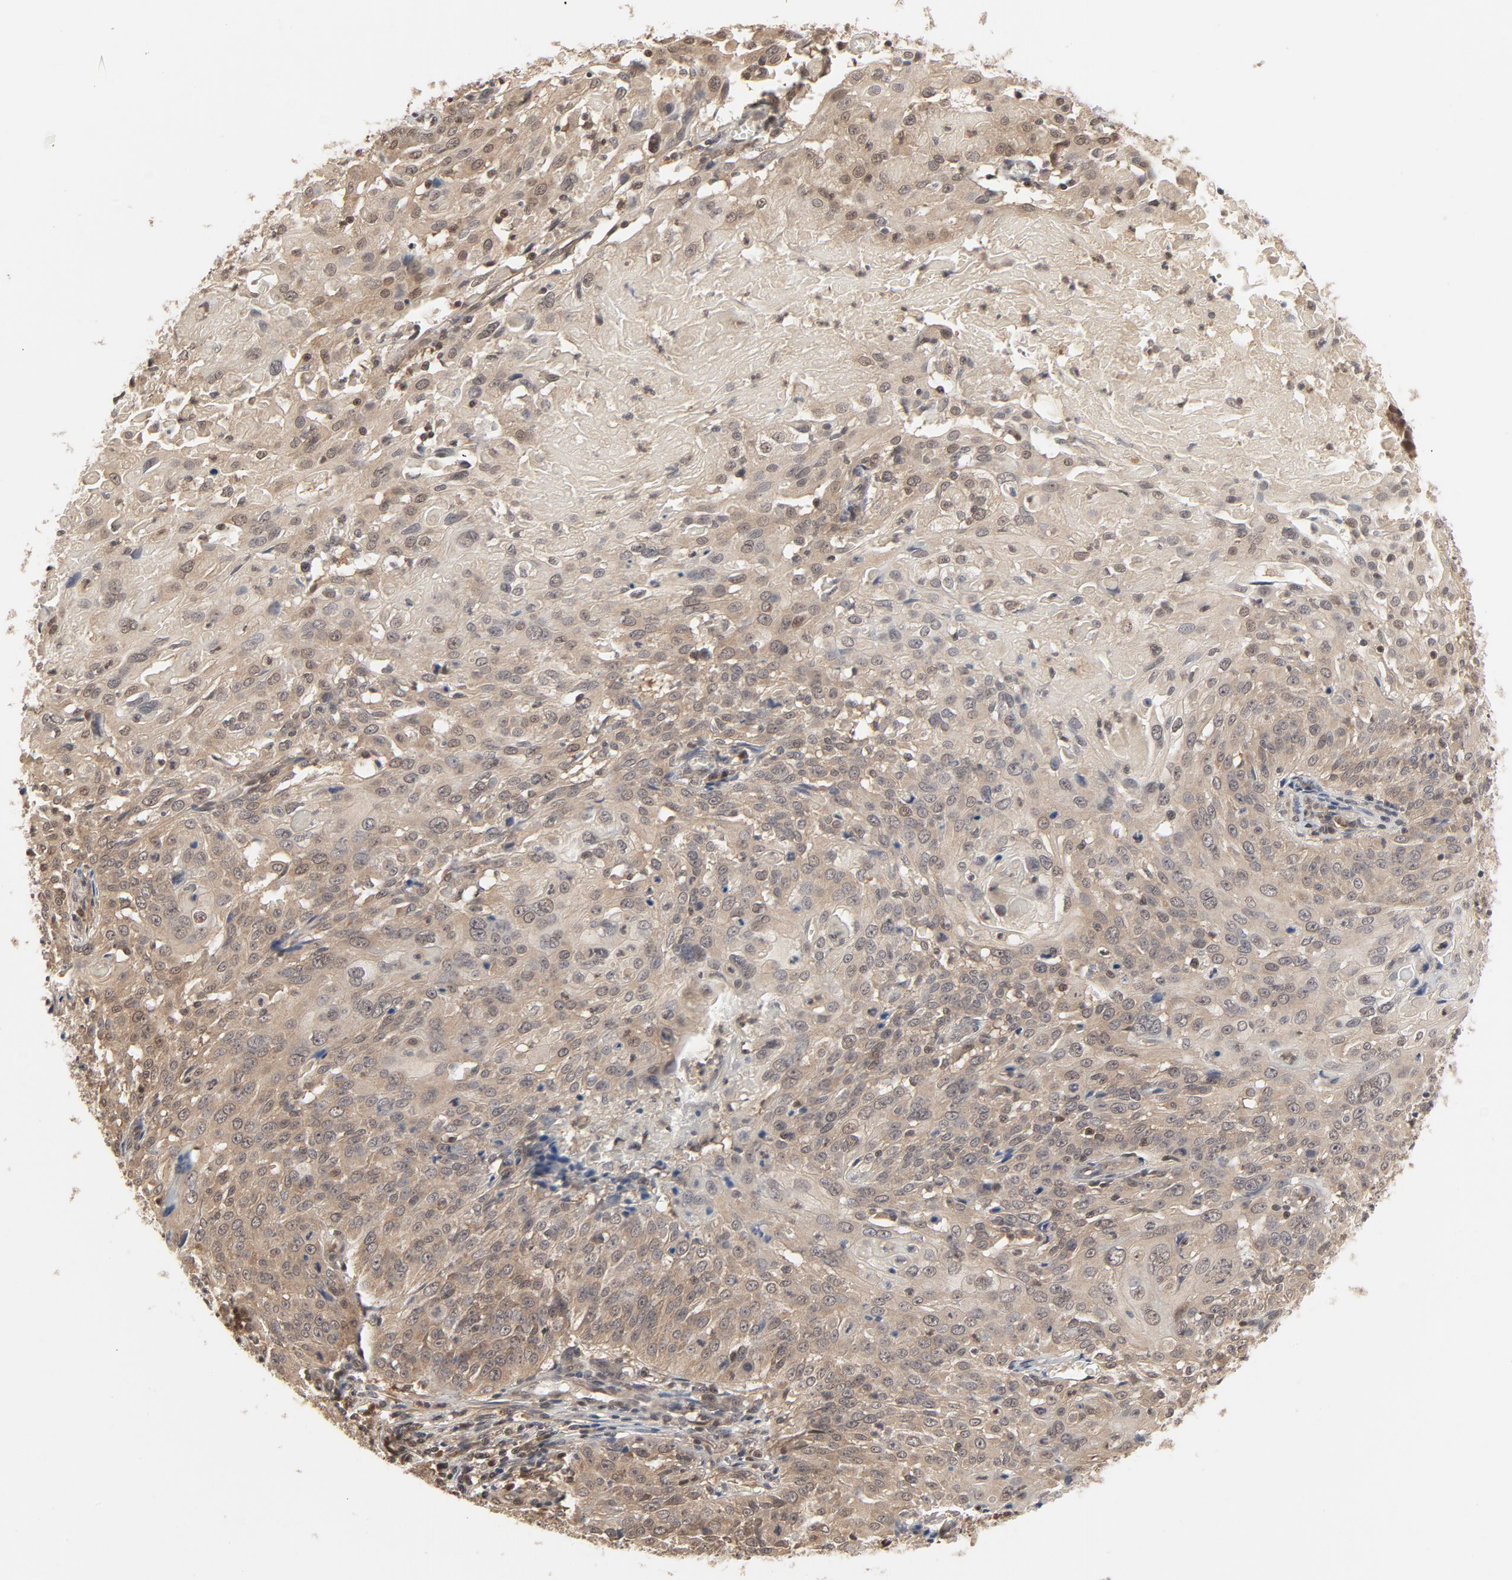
{"staining": {"intensity": "weak", "quantity": ">75%", "location": "cytoplasmic/membranous,nuclear"}, "tissue": "cervical cancer", "cell_type": "Tumor cells", "image_type": "cancer", "snomed": [{"axis": "morphology", "description": "Squamous cell carcinoma, NOS"}, {"axis": "topography", "description": "Cervix"}], "caption": "DAB (3,3'-diaminobenzidine) immunohistochemical staining of cervical squamous cell carcinoma displays weak cytoplasmic/membranous and nuclear protein expression in about >75% of tumor cells.", "gene": "NEDD8", "patient": {"sex": "female", "age": 39}}